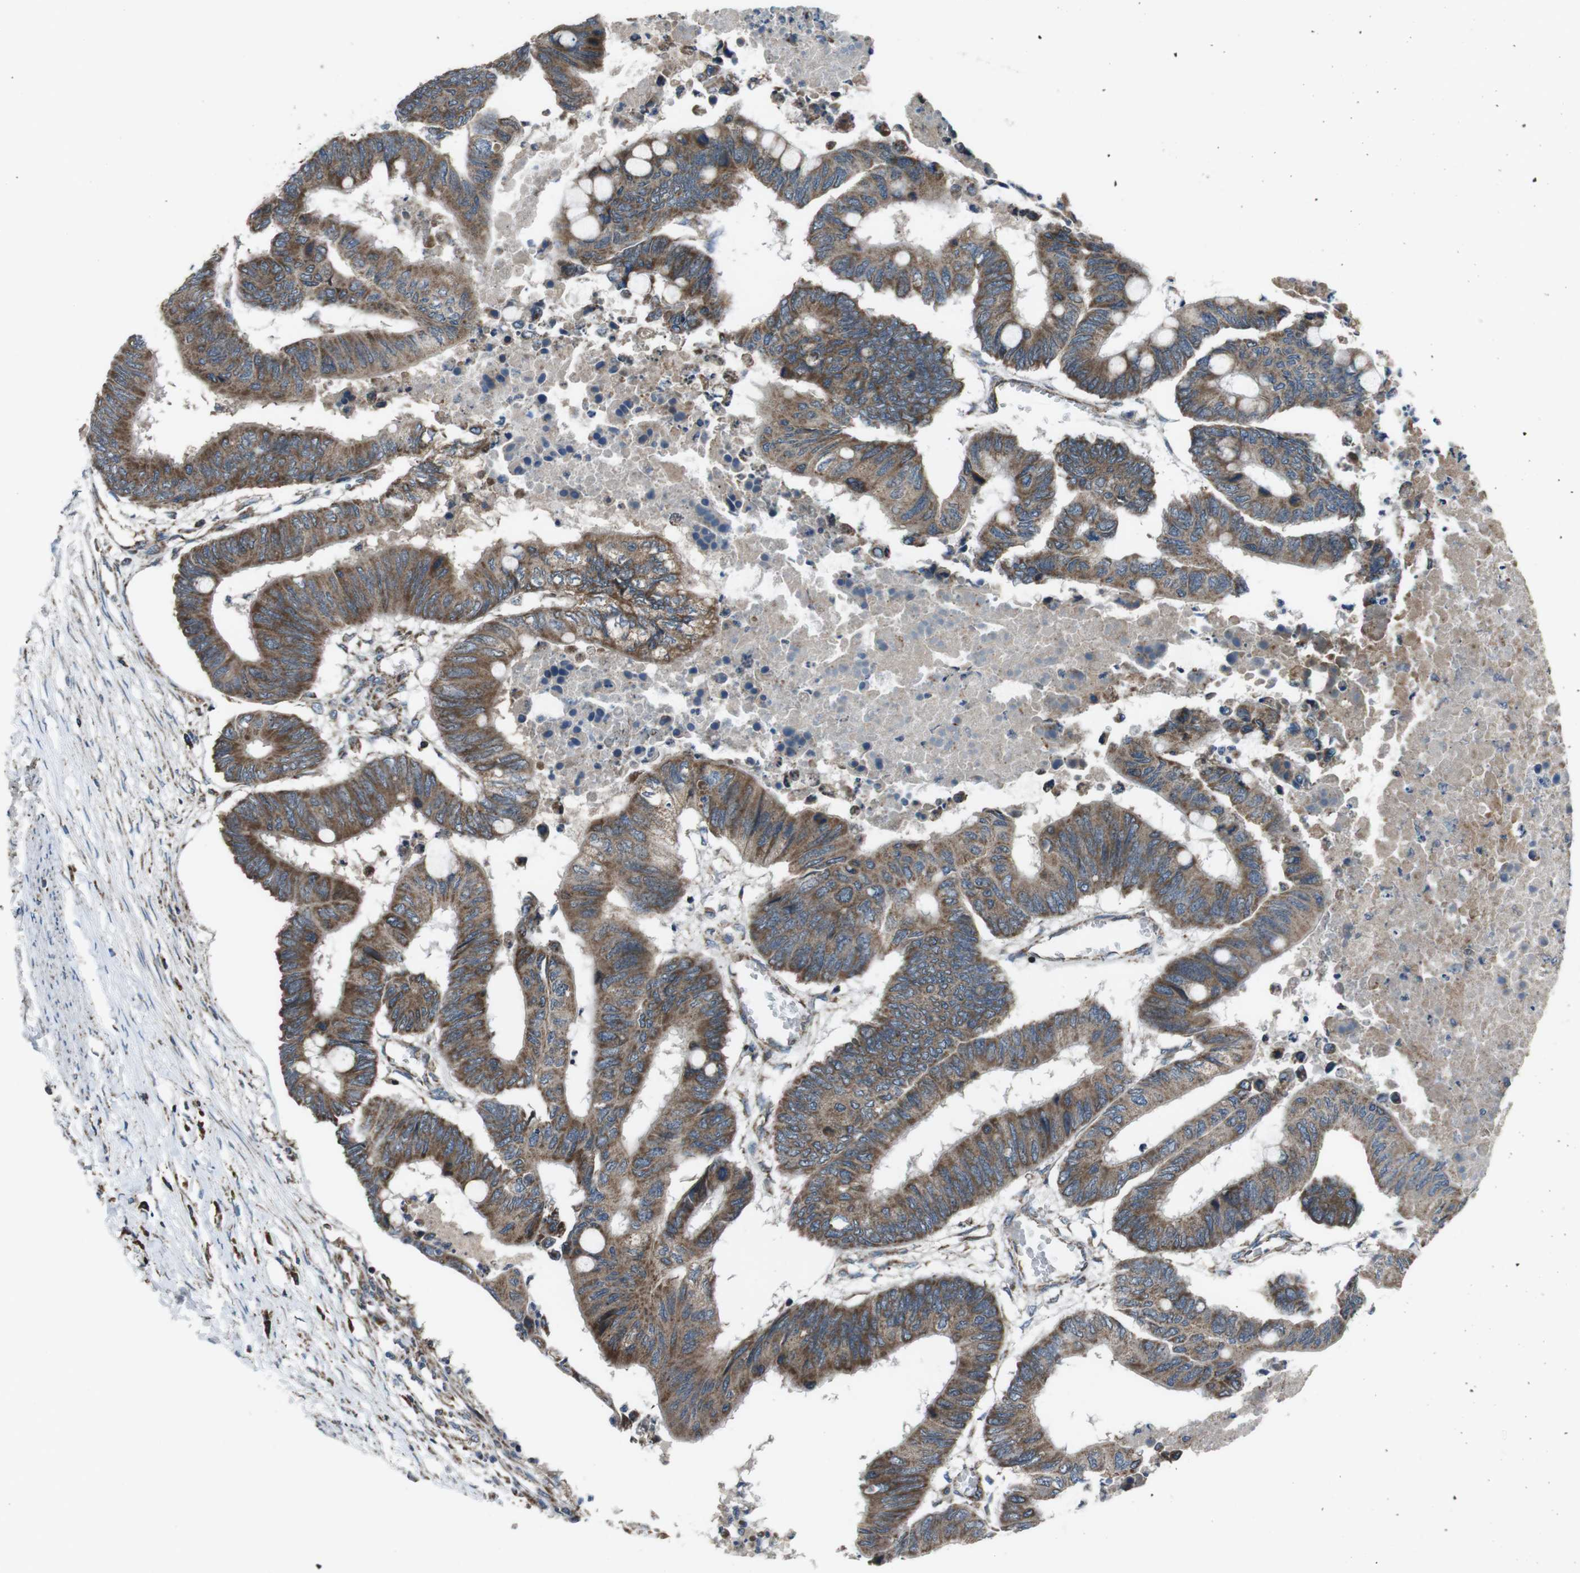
{"staining": {"intensity": "moderate", "quantity": ">75%", "location": "cytoplasmic/membranous"}, "tissue": "colorectal cancer", "cell_type": "Tumor cells", "image_type": "cancer", "snomed": [{"axis": "morphology", "description": "Normal tissue, NOS"}, {"axis": "morphology", "description": "Adenocarcinoma, NOS"}, {"axis": "topography", "description": "Rectum"}, {"axis": "topography", "description": "Peripheral nerve tissue"}], "caption": "Colorectal cancer (adenocarcinoma) tissue displays moderate cytoplasmic/membranous staining in about >75% of tumor cells, visualized by immunohistochemistry.", "gene": "GIMAP8", "patient": {"sex": "male", "age": 92}}